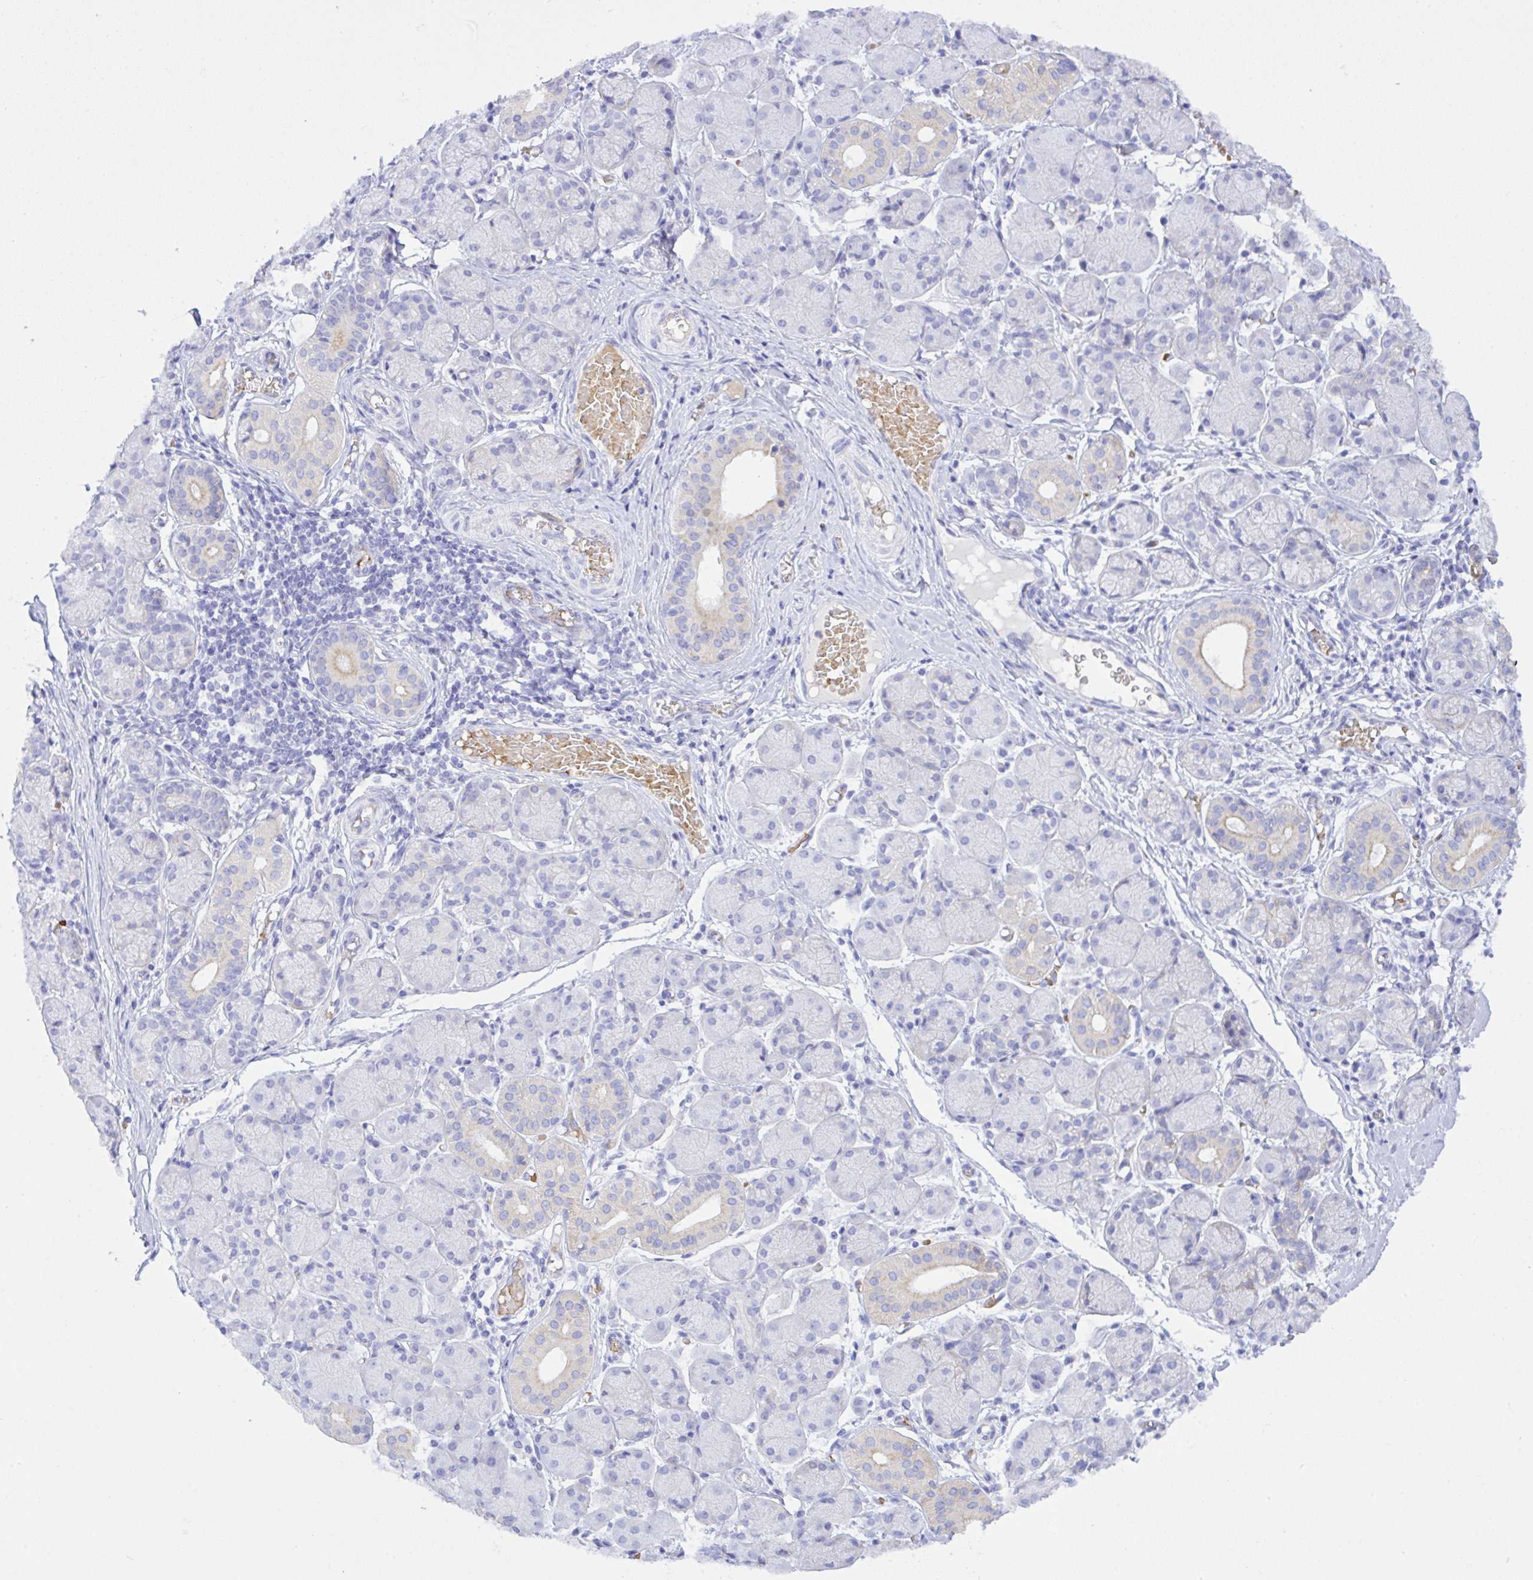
{"staining": {"intensity": "negative", "quantity": "none", "location": "none"}, "tissue": "salivary gland", "cell_type": "Glandular cells", "image_type": "normal", "snomed": [{"axis": "morphology", "description": "Normal tissue, NOS"}, {"axis": "topography", "description": "Salivary gland"}], "caption": "Immunohistochemistry photomicrograph of unremarkable salivary gland: human salivary gland stained with DAB exhibits no significant protein positivity in glandular cells.", "gene": "ZNF221", "patient": {"sex": "female", "age": 24}}